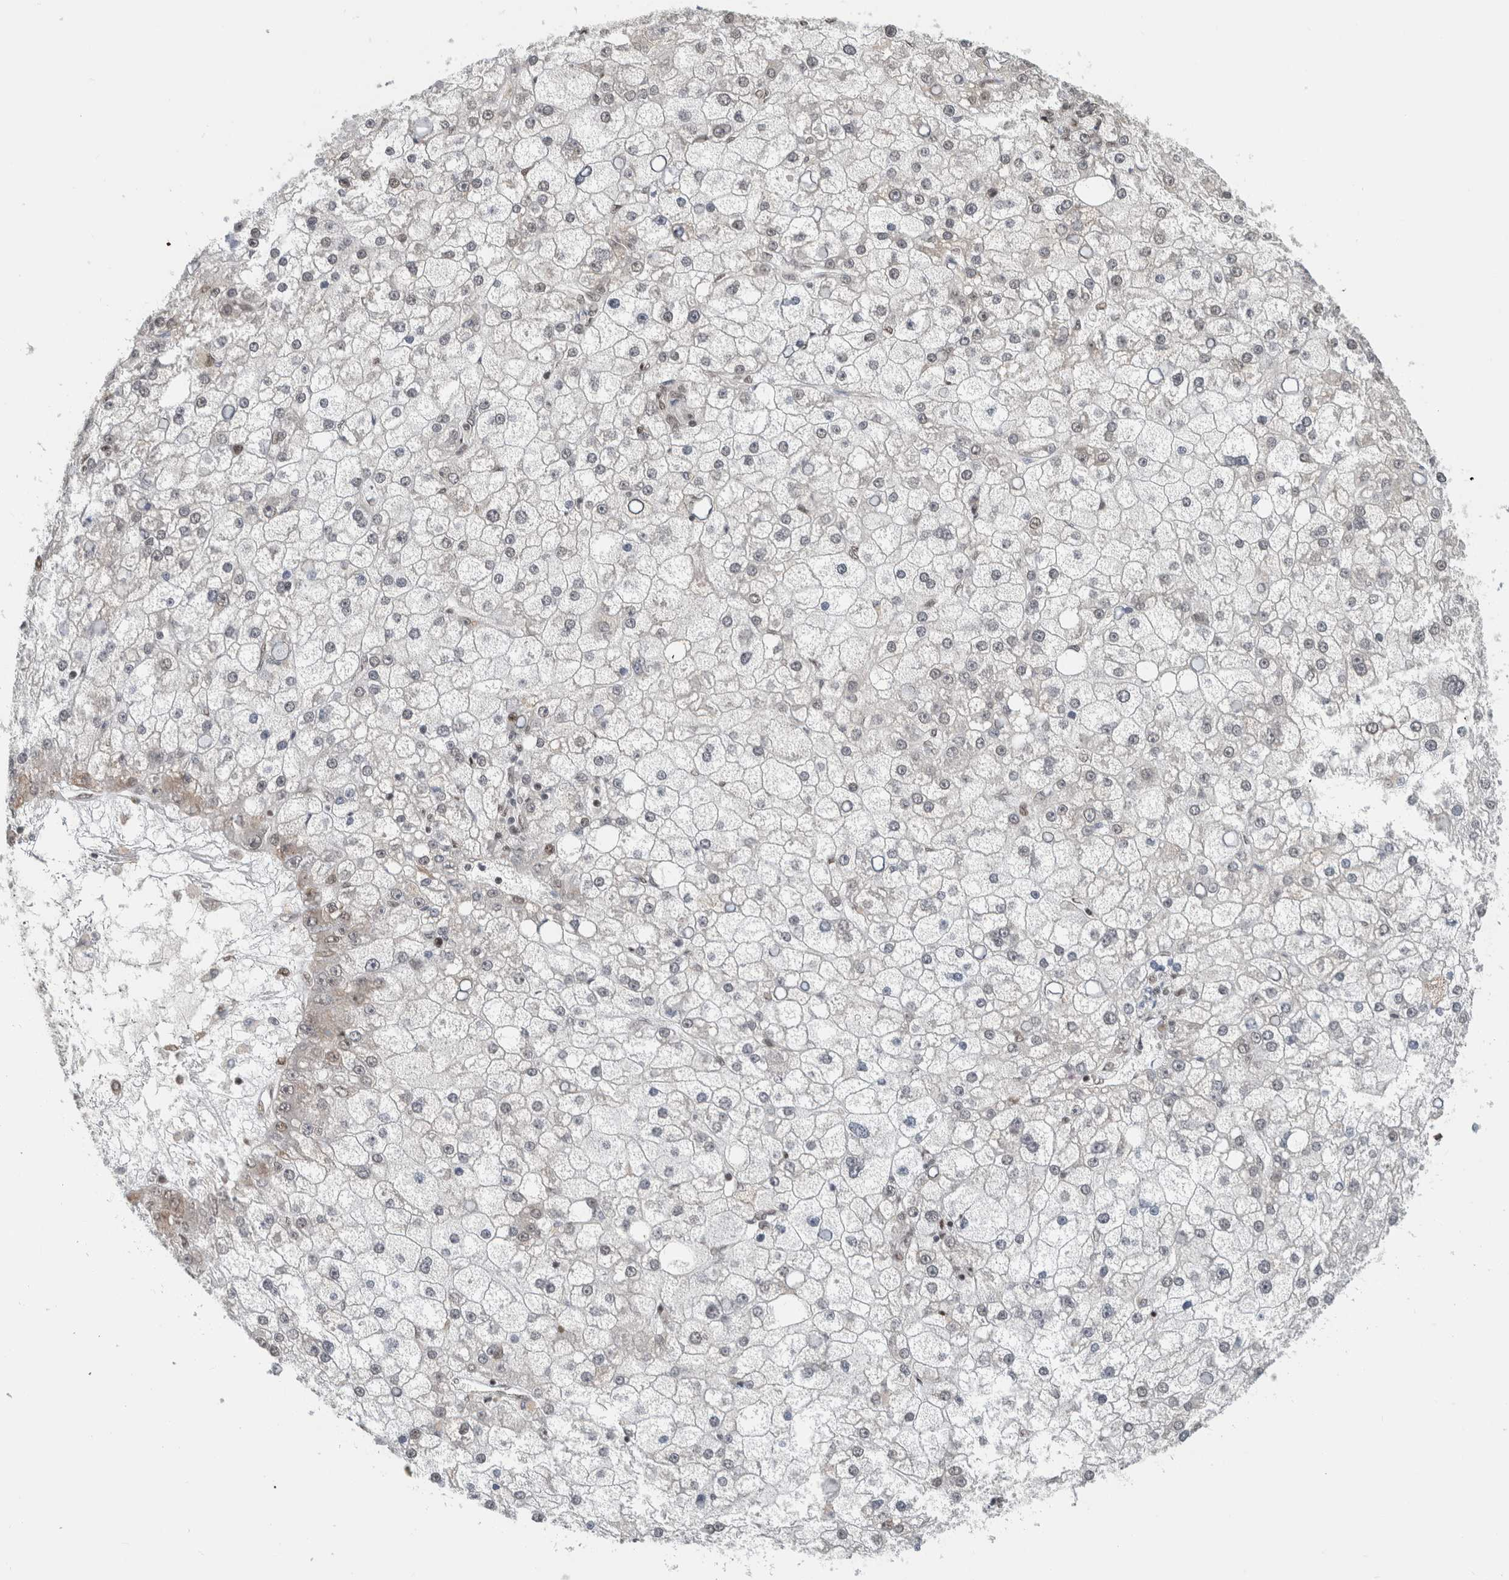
{"staining": {"intensity": "negative", "quantity": "none", "location": "none"}, "tissue": "liver cancer", "cell_type": "Tumor cells", "image_type": "cancer", "snomed": [{"axis": "morphology", "description": "Carcinoma, Hepatocellular, NOS"}, {"axis": "topography", "description": "Liver"}], "caption": "High magnification brightfield microscopy of hepatocellular carcinoma (liver) stained with DAB (3,3'-diaminobenzidine) (brown) and counterstained with hematoxylin (blue): tumor cells show no significant staining.", "gene": "HNRNPR", "patient": {"sex": "male", "age": 67}}